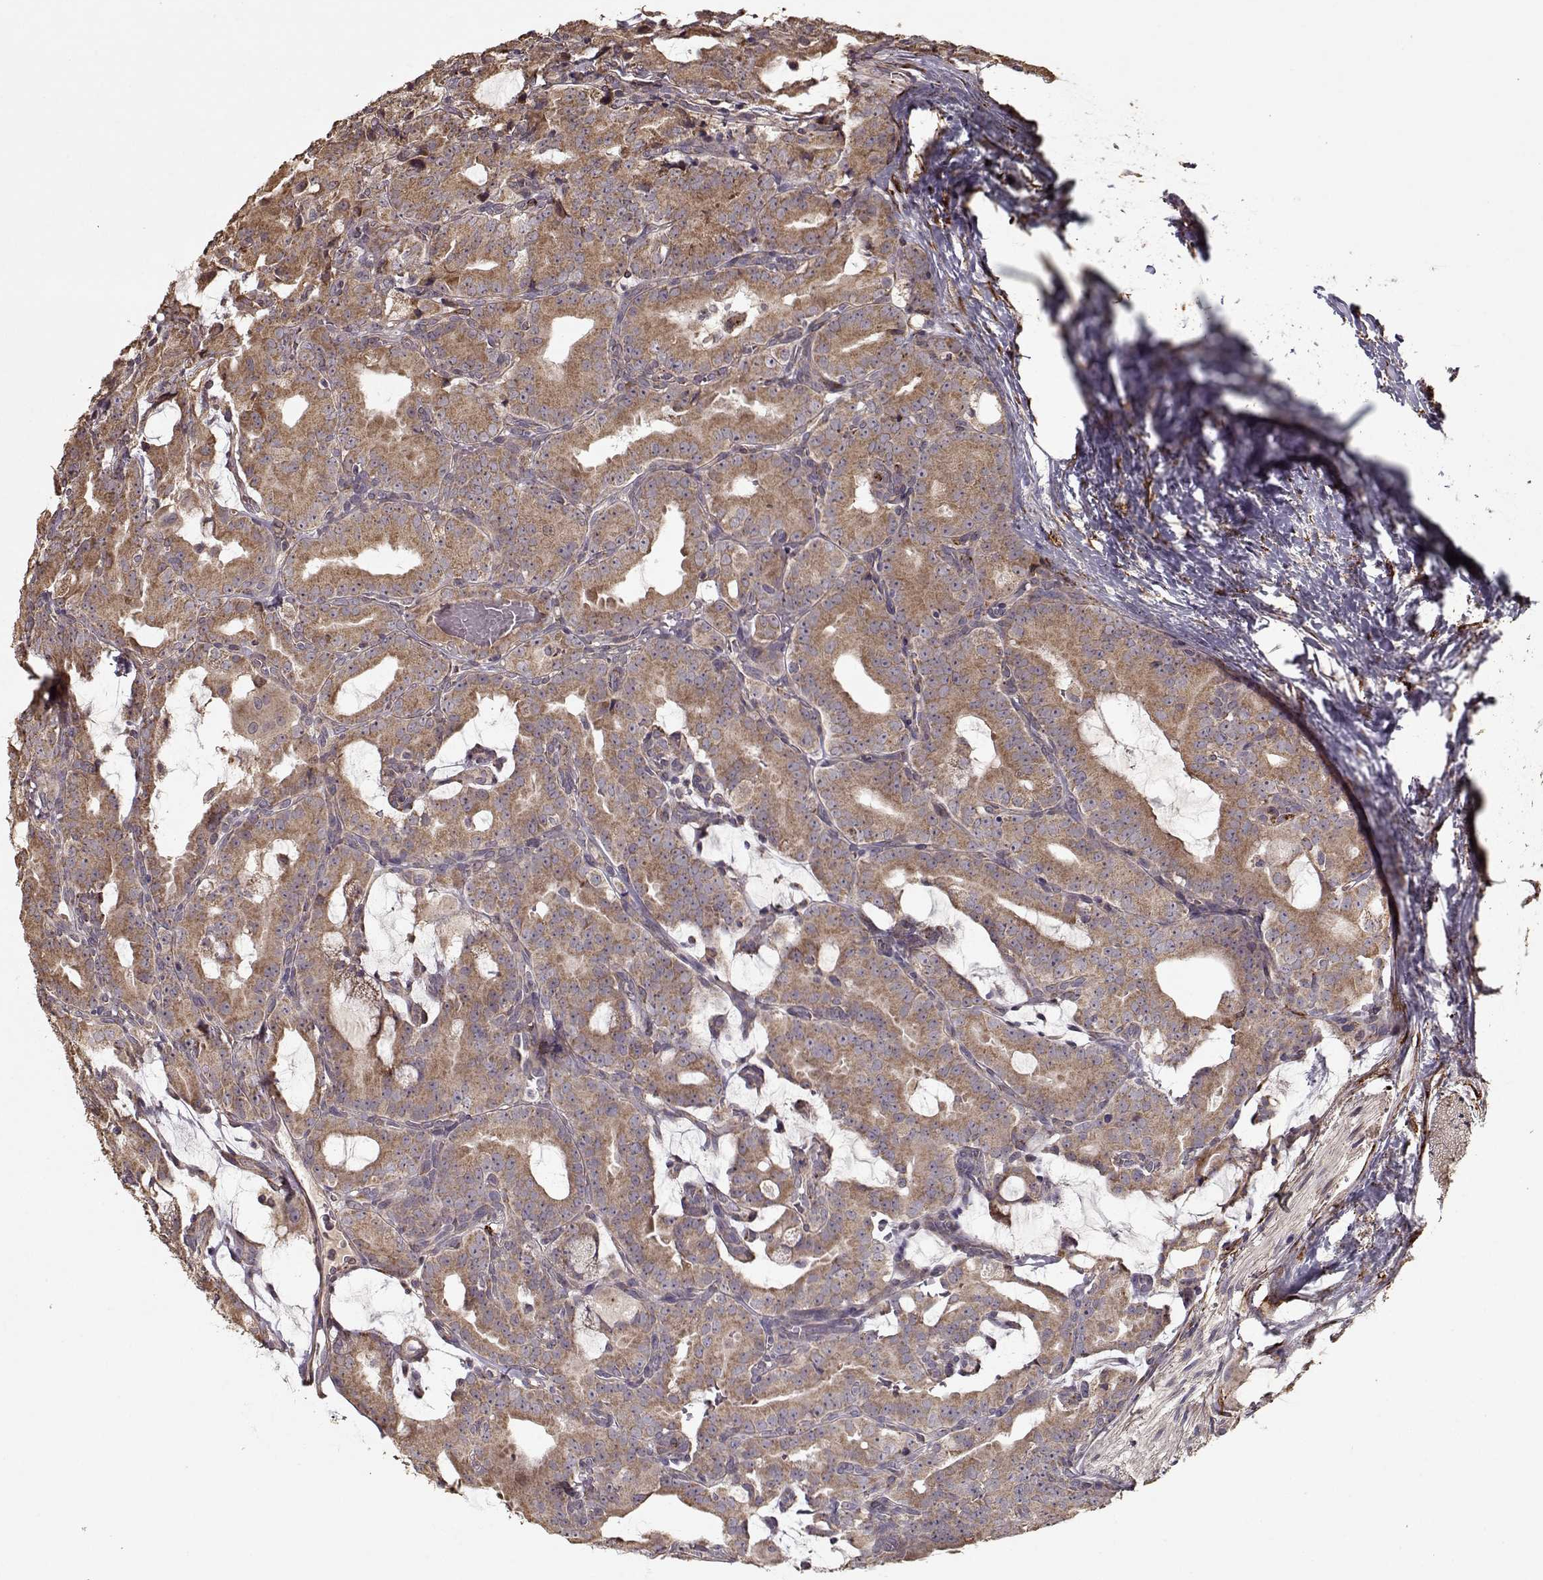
{"staining": {"intensity": "moderate", "quantity": ">75%", "location": "cytoplasmic/membranous"}, "tissue": "prostate cancer", "cell_type": "Tumor cells", "image_type": "cancer", "snomed": [{"axis": "morphology", "description": "Adenocarcinoma, NOS"}, {"axis": "morphology", "description": "Adenocarcinoma, High grade"}, {"axis": "topography", "description": "Prostate"}], "caption": "Immunohistochemistry (IHC) (DAB (3,3'-diaminobenzidine)) staining of human prostate high-grade adenocarcinoma exhibits moderate cytoplasmic/membranous protein positivity in about >75% of tumor cells. (Stains: DAB (3,3'-diaminobenzidine) in brown, nuclei in blue, Microscopy: brightfield microscopy at high magnification).", "gene": "IMMP1L", "patient": {"sex": "male", "age": 64}}